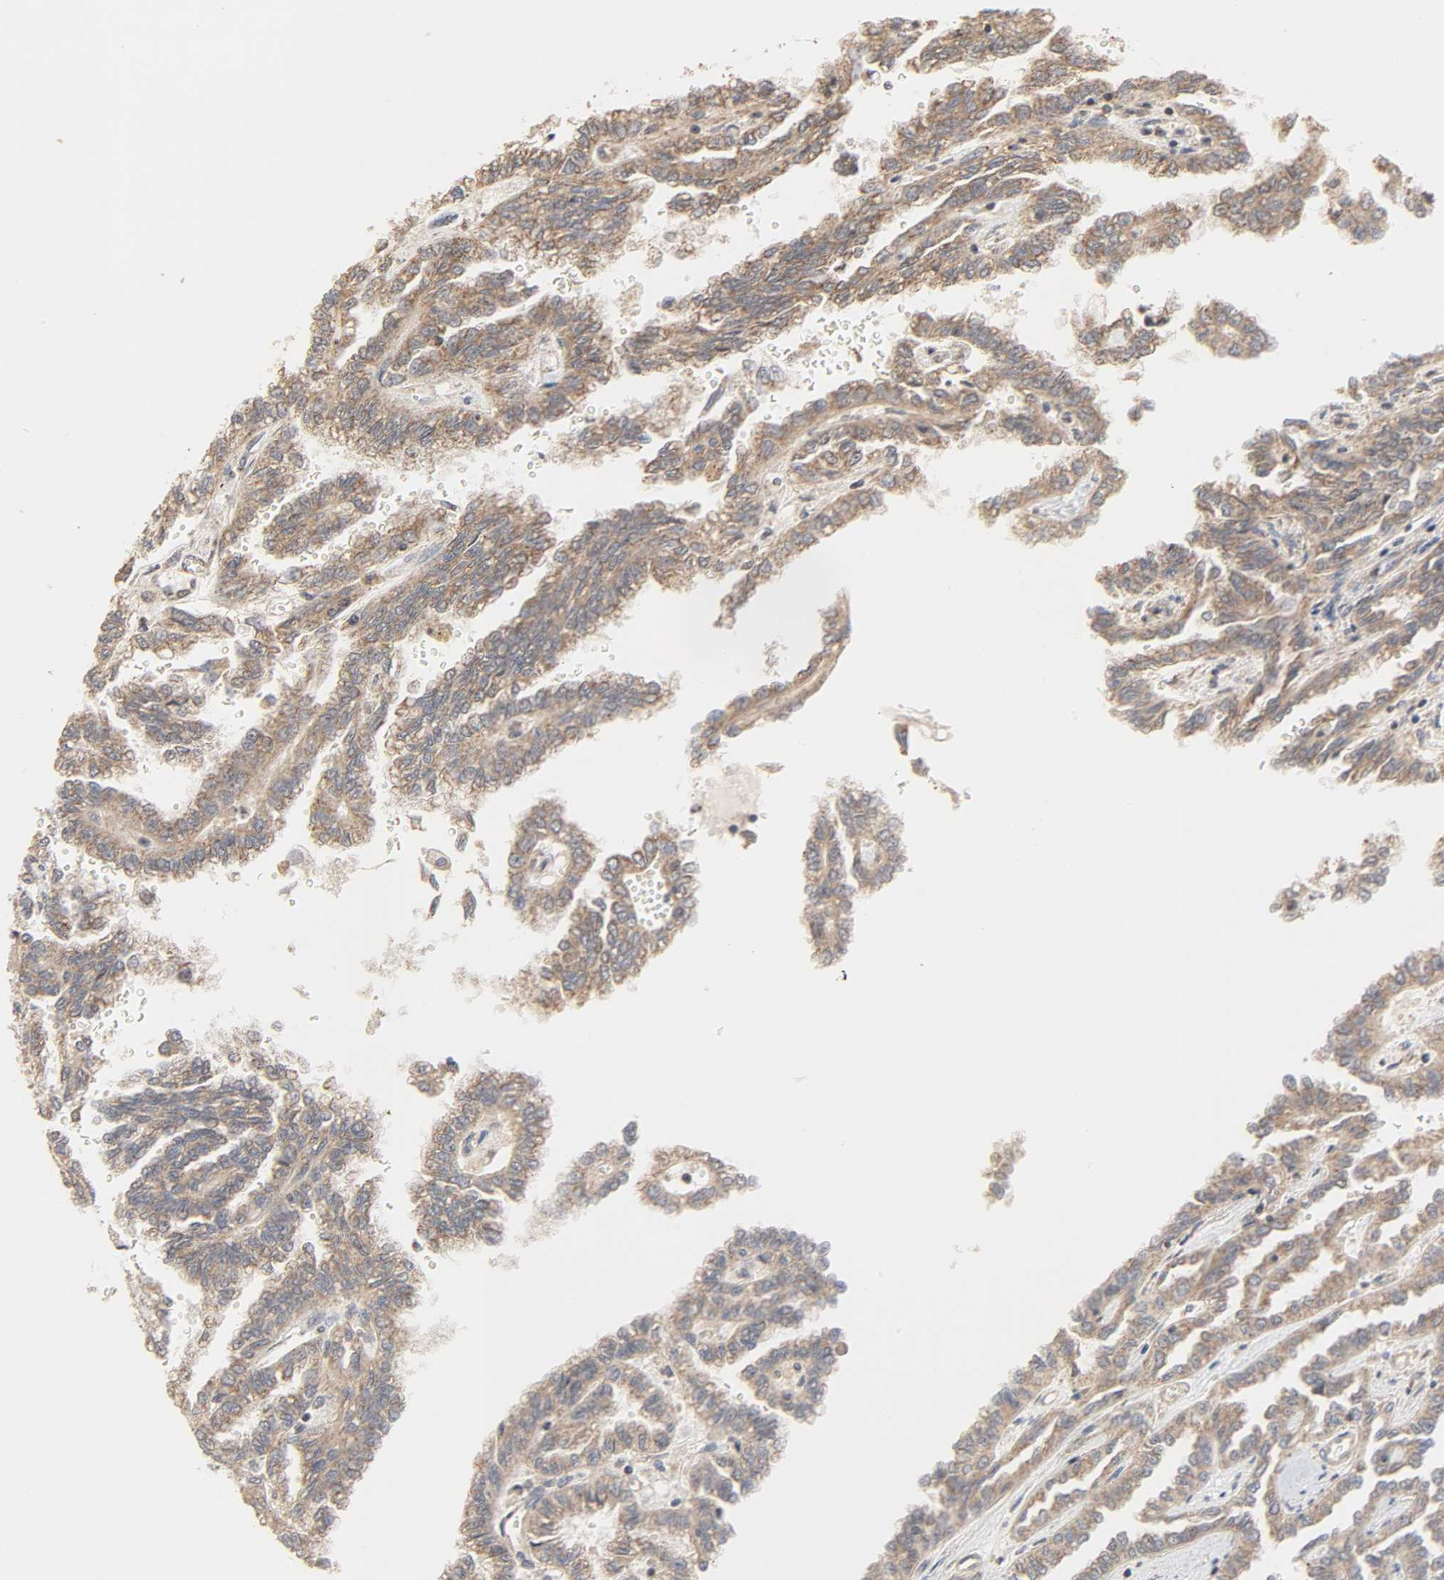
{"staining": {"intensity": "weak", "quantity": ">75%", "location": "cytoplasmic/membranous"}, "tissue": "renal cancer", "cell_type": "Tumor cells", "image_type": "cancer", "snomed": [{"axis": "morphology", "description": "Inflammation, NOS"}, {"axis": "morphology", "description": "Adenocarcinoma, NOS"}, {"axis": "topography", "description": "Kidney"}], "caption": "Renal cancer tissue exhibits weak cytoplasmic/membranous positivity in about >75% of tumor cells", "gene": "CLEC4E", "patient": {"sex": "male", "age": 68}}